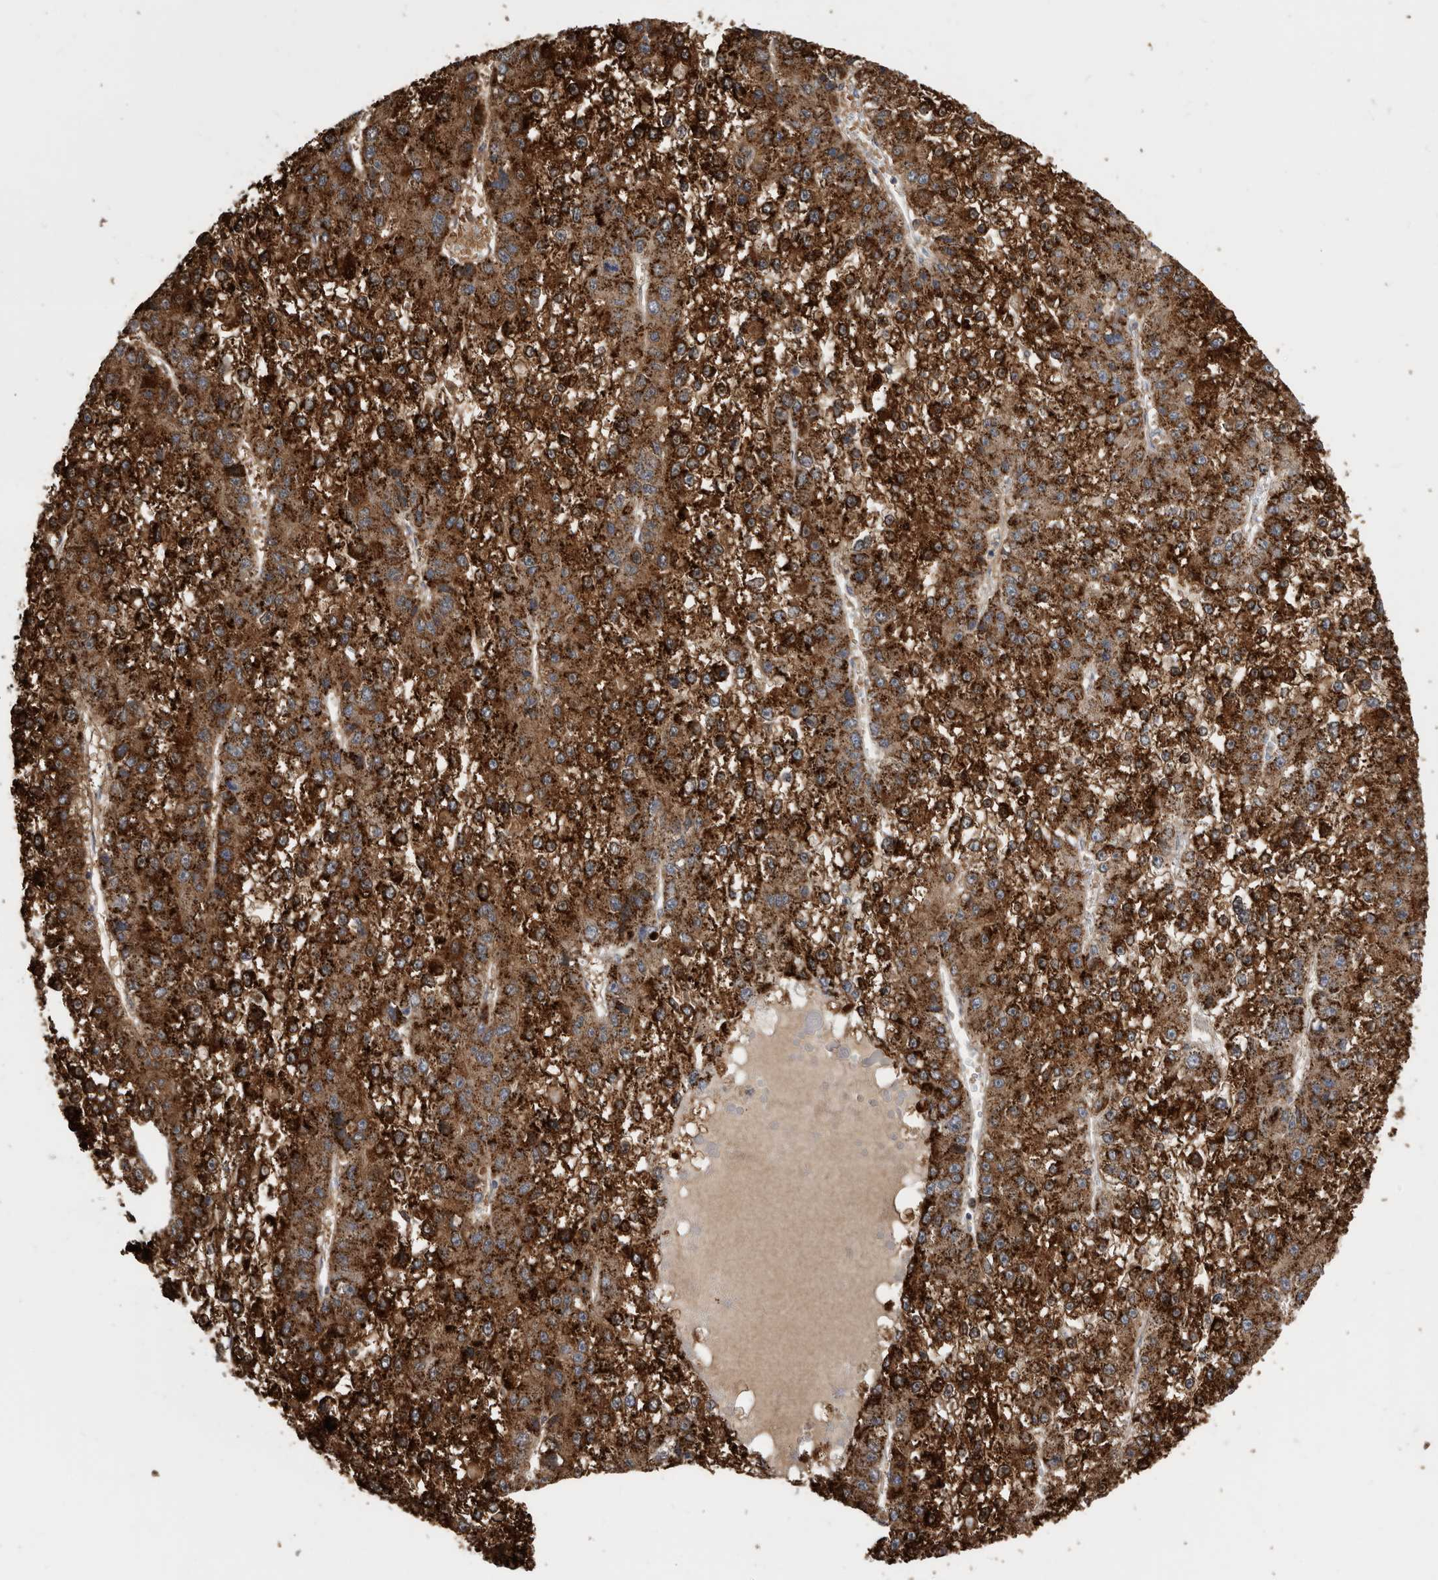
{"staining": {"intensity": "strong", "quantity": ">75%", "location": "cytoplasmic/membranous"}, "tissue": "liver cancer", "cell_type": "Tumor cells", "image_type": "cancer", "snomed": [{"axis": "morphology", "description": "Carcinoma, Hepatocellular, NOS"}, {"axis": "topography", "description": "Liver"}], "caption": "Human liver hepatocellular carcinoma stained for a protein (brown) reveals strong cytoplasmic/membranous positive staining in about >75% of tumor cells.", "gene": "CRISPLD2", "patient": {"sex": "female", "age": 73}}